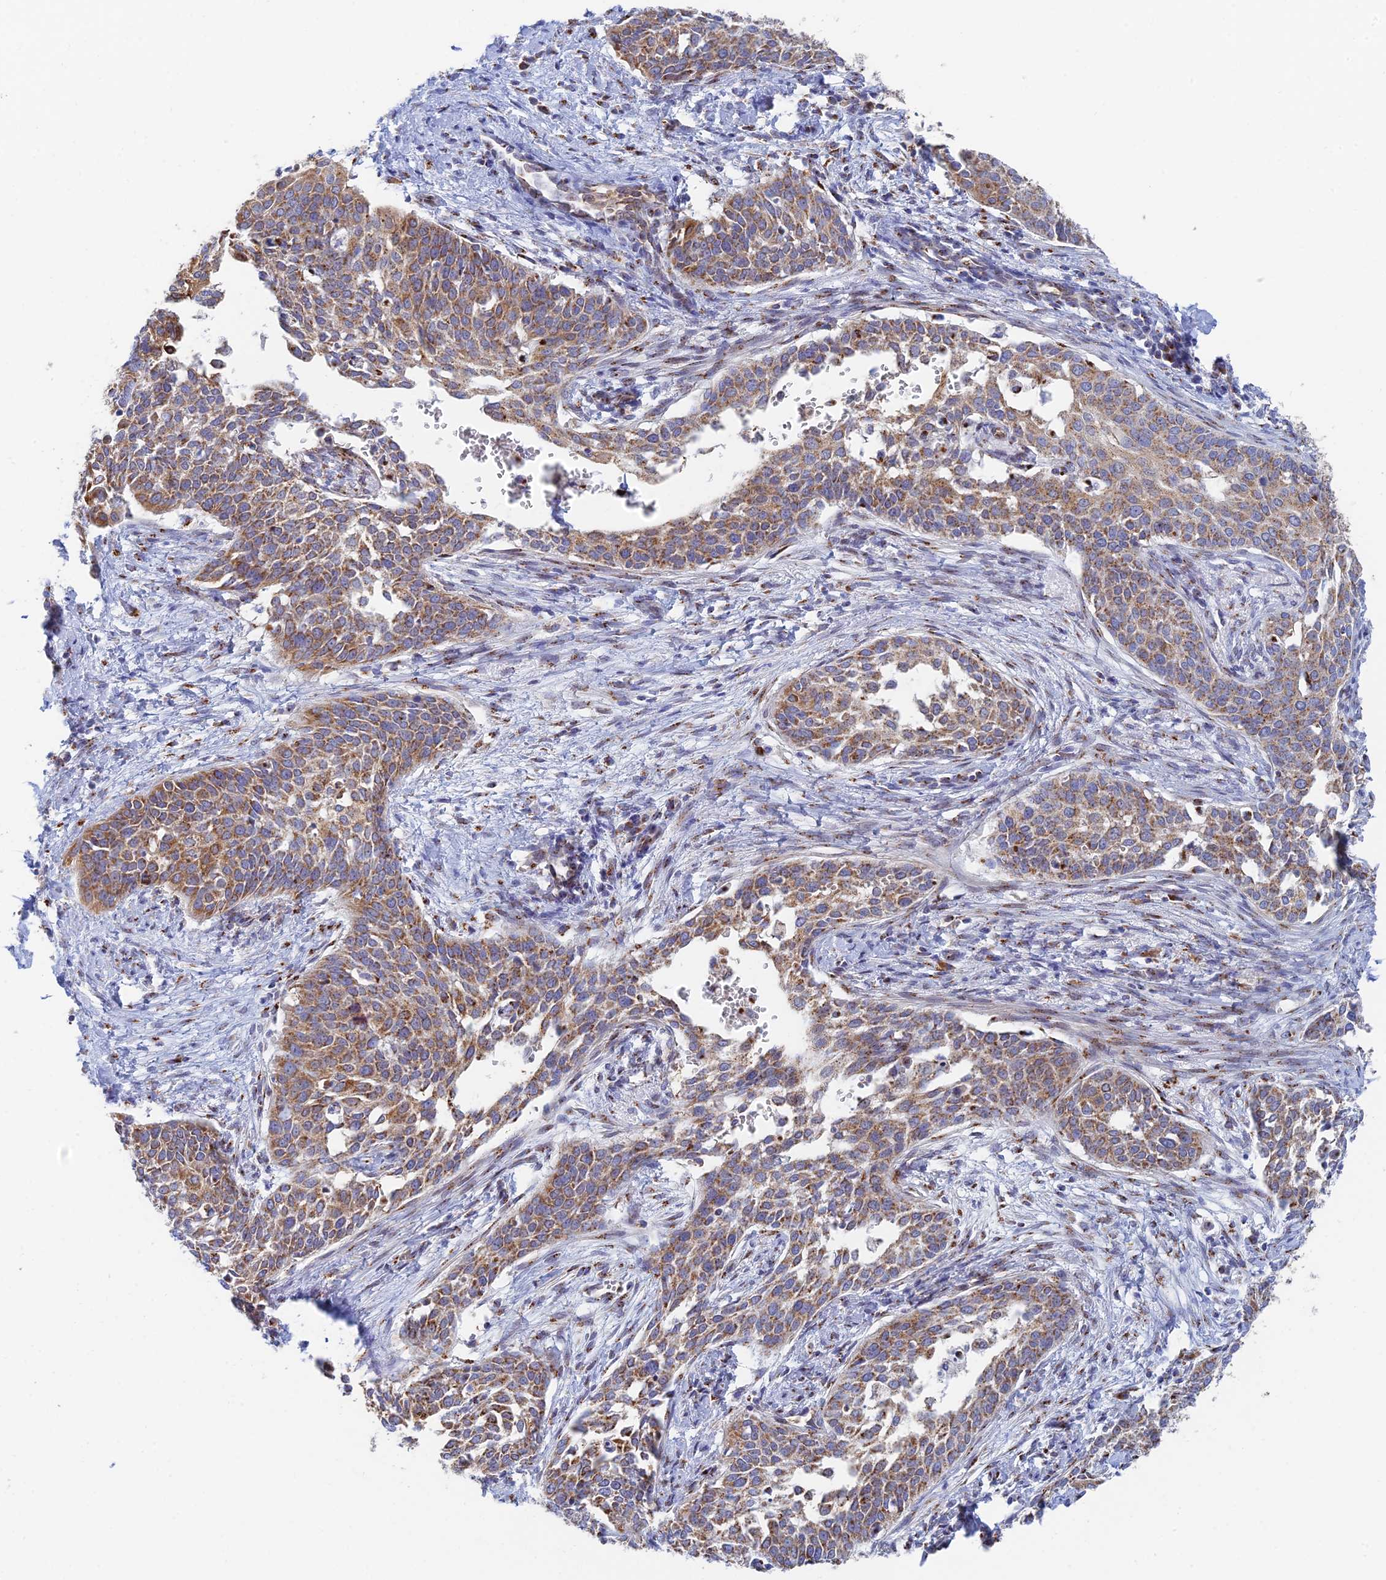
{"staining": {"intensity": "strong", "quantity": ">75%", "location": "cytoplasmic/membranous"}, "tissue": "cervical cancer", "cell_type": "Tumor cells", "image_type": "cancer", "snomed": [{"axis": "morphology", "description": "Squamous cell carcinoma, NOS"}, {"axis": "topography", "description": "Cervix"}], "caption": "Human cervical cancer (squamous cell carcinoma) stained with a protein marker displays strong staining in tumor cells.", "gene": "HS2ST1", "patient": {"sex": "female", "age": 44}}